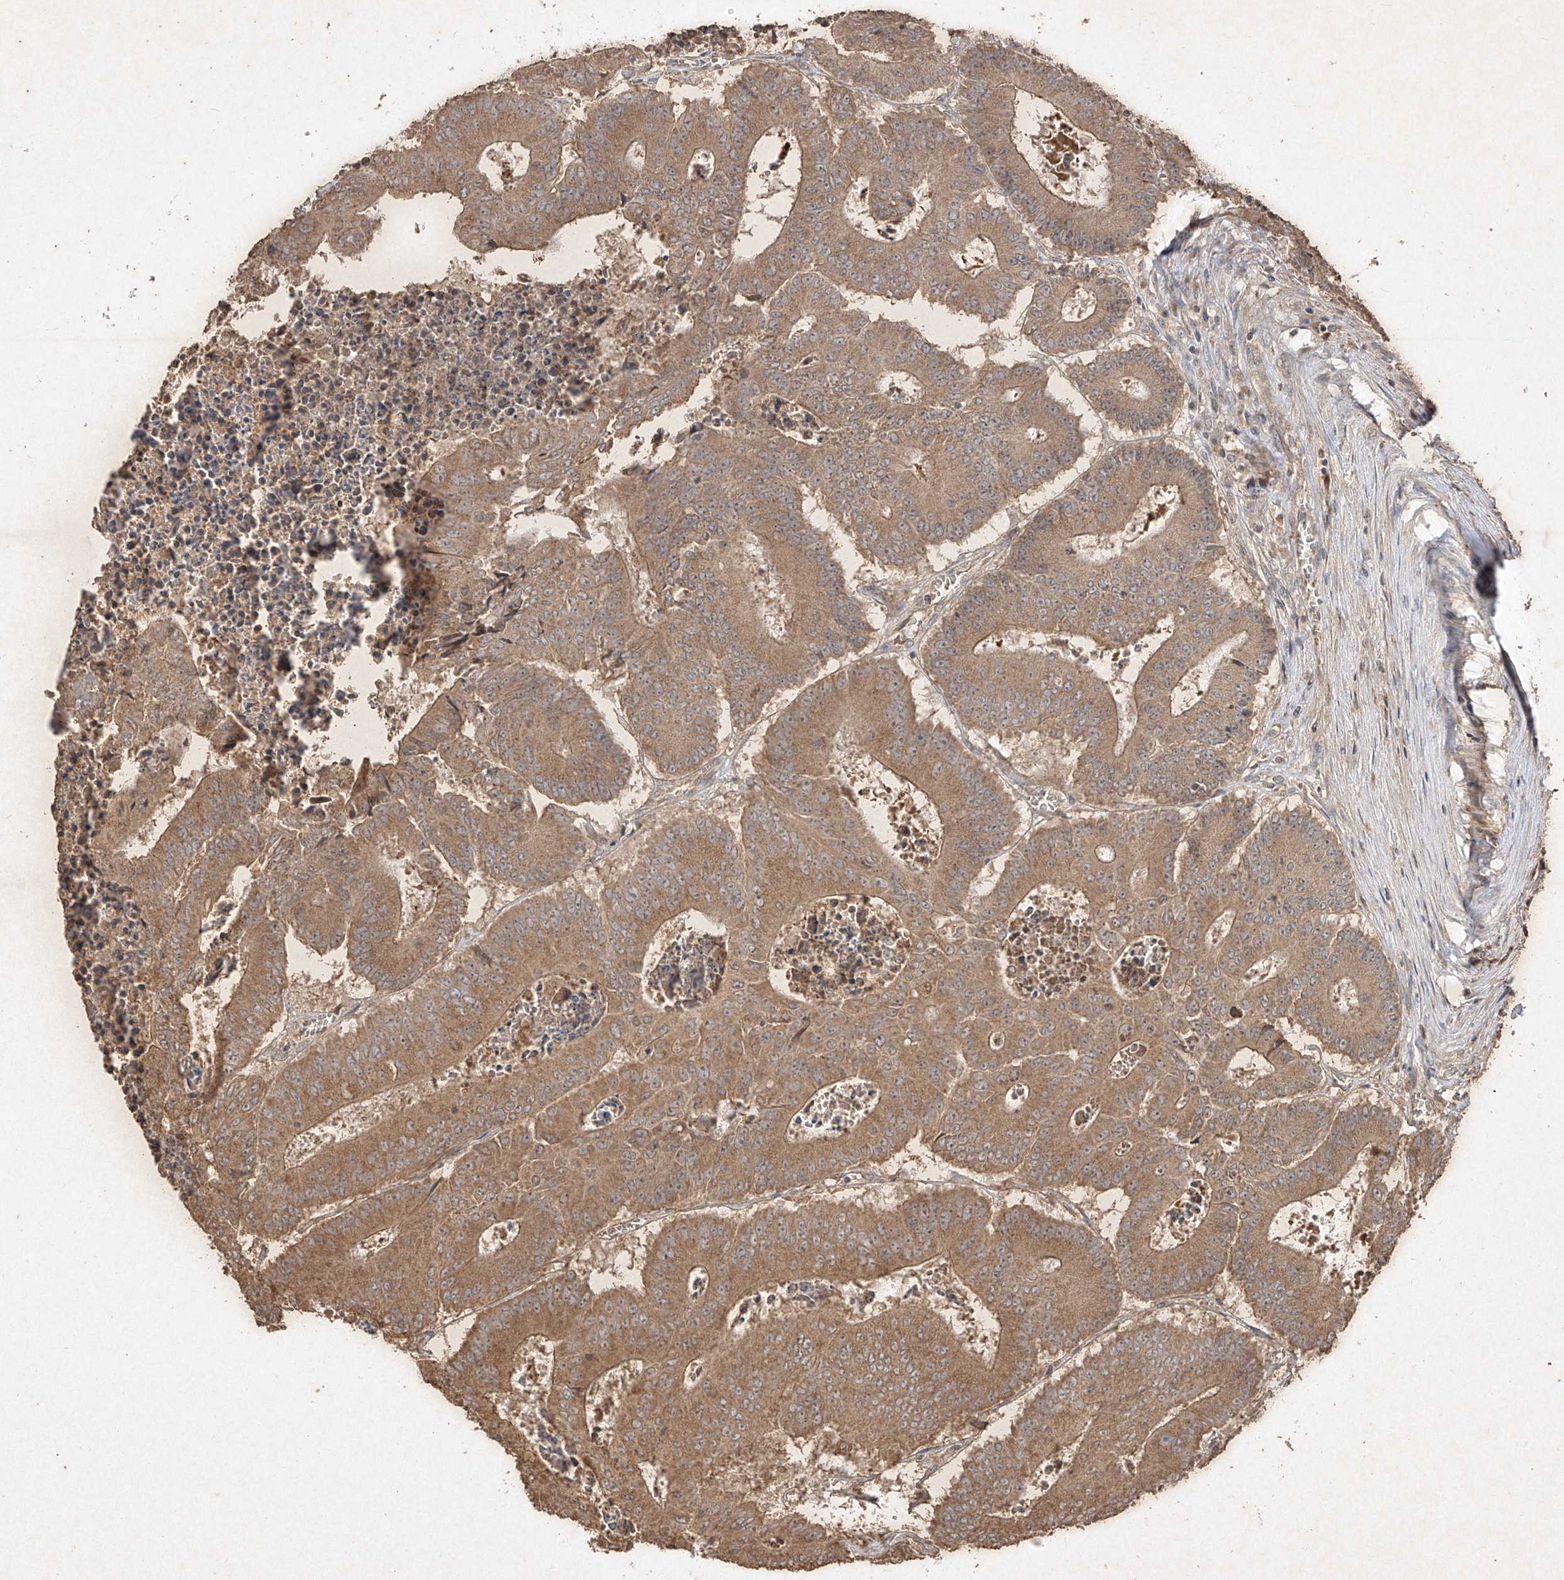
{"staining": {"intensity": "moderate", "quantity": ">75%", "location": "cytoplasmic/membranous"}, "tissue": "colorectal cancer", "cell_type": "Tumor cells", "image_type": "cancer", "snomed": [{"axis": "morphology", "description": "Adenocarcinoma, NOS"}, {"axis": "topography", "description": "Colon"}], "caption": "The immunohistochemical stain highlights moderate cytoplasmic/membranous staining in tumor cells of adenocarcinoma (colorectal) tissue. (Stains: DAB (3,3'-diaminobenzidine) in brown, nuclei in blue, Microscopy: brightfield microscopy at high magnification).", "gene": "ABCD3", "patient": {"sex": "male", "age": 87}}